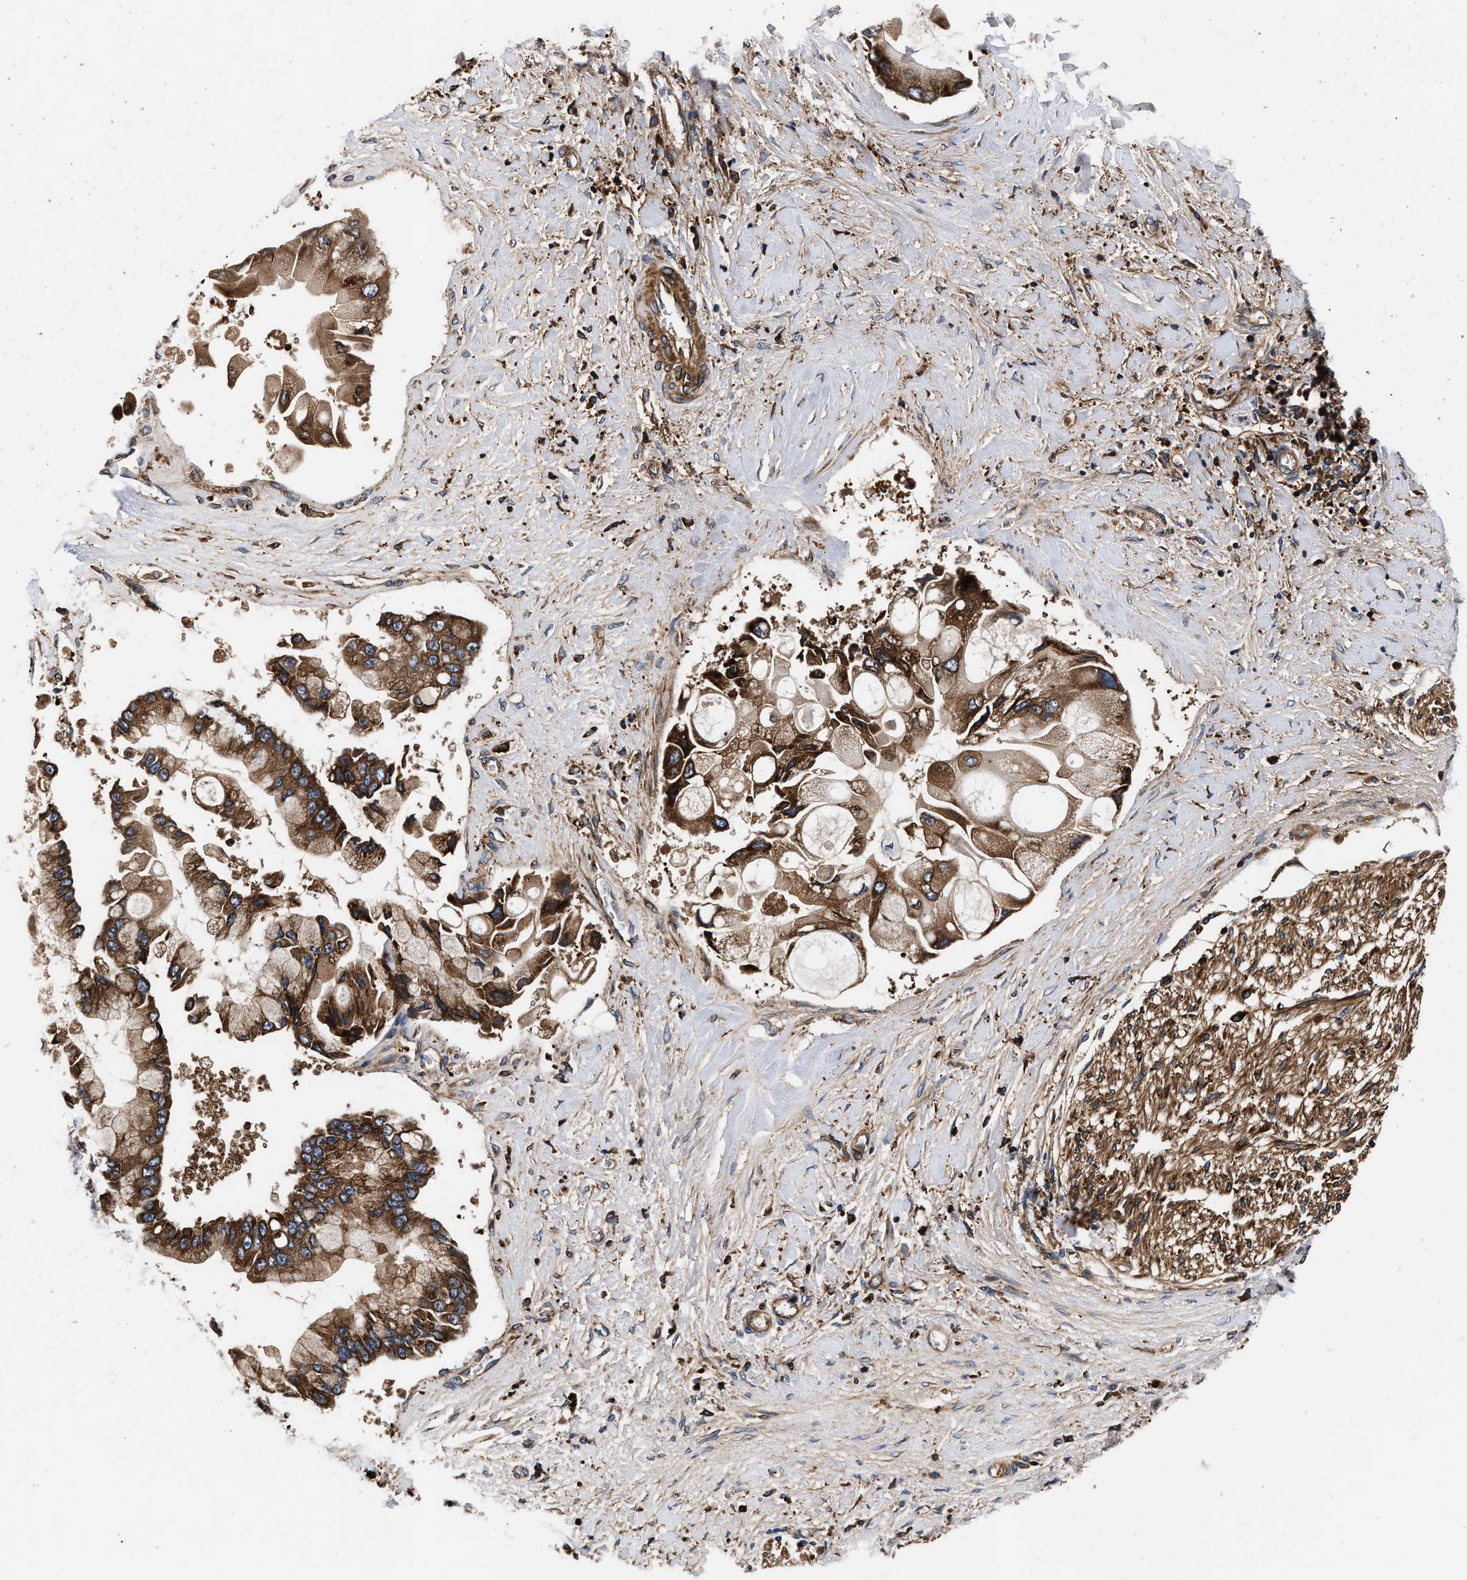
{"staining": {"intensity": "strong", "quantity": ">75%", "location": "cytoplasmic/membranous"}, "tissue": "liver cancer", "cell_type": "Tumor cells", "image_type": "cancer", "snomed": [{"axis": "morphology", "description": "Cholangiocarcinoma"}, {"axis": "topography", "description": "Liver"}], "caption": "DAB immunohistochemical staining of human liver cholangiocarcinoma exhibits strong cytoplasmic/membranous protein staining in approximately >75% of tumor cells.", "gene": "KYAT1", "patient": {"sex": "male", "age": 50}}